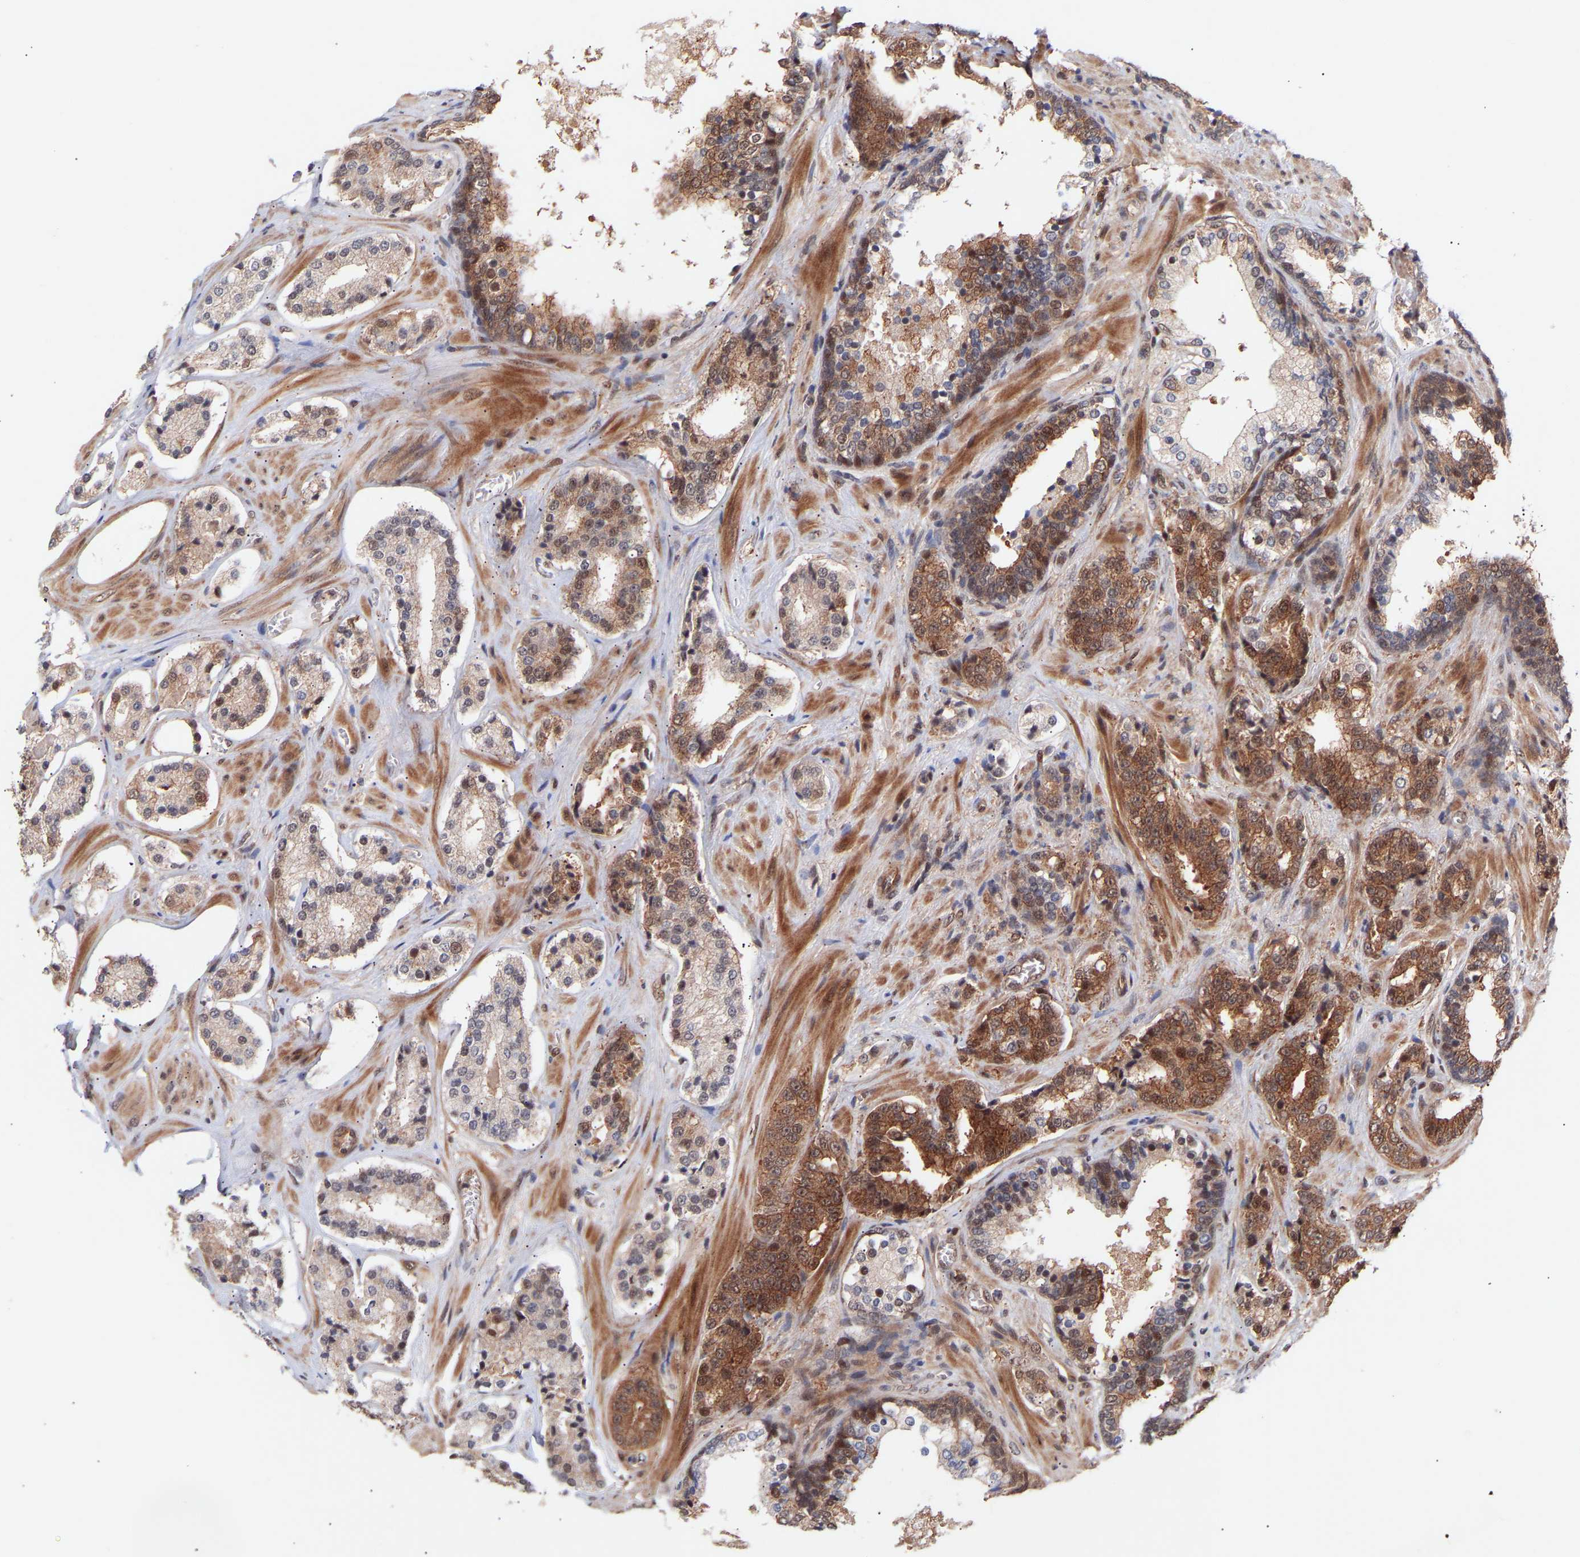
{"staining": {"intensity": "moderate", "quantity": "25%-75%", "location": "cytoplasmic/membranous,nuclear"}, "tissue": "prostate cancer", "cell_type": "Tumor cells", "image_type": "cancer", "snomed": [{"axis": "morphology", "description": "Adenocarcinoma, High grade"}, {"axis": "topography", "description": "Prostate"}], "caption": "An image of human prostate cancer (high-grade adenocarcinoma) stained for a protein exhibits moderate cytoplasmic/membranous and nuclear brown staining in tumor cells.", "gene": "PDLIM5", "patient": {"sex": "male", "age": 60}}